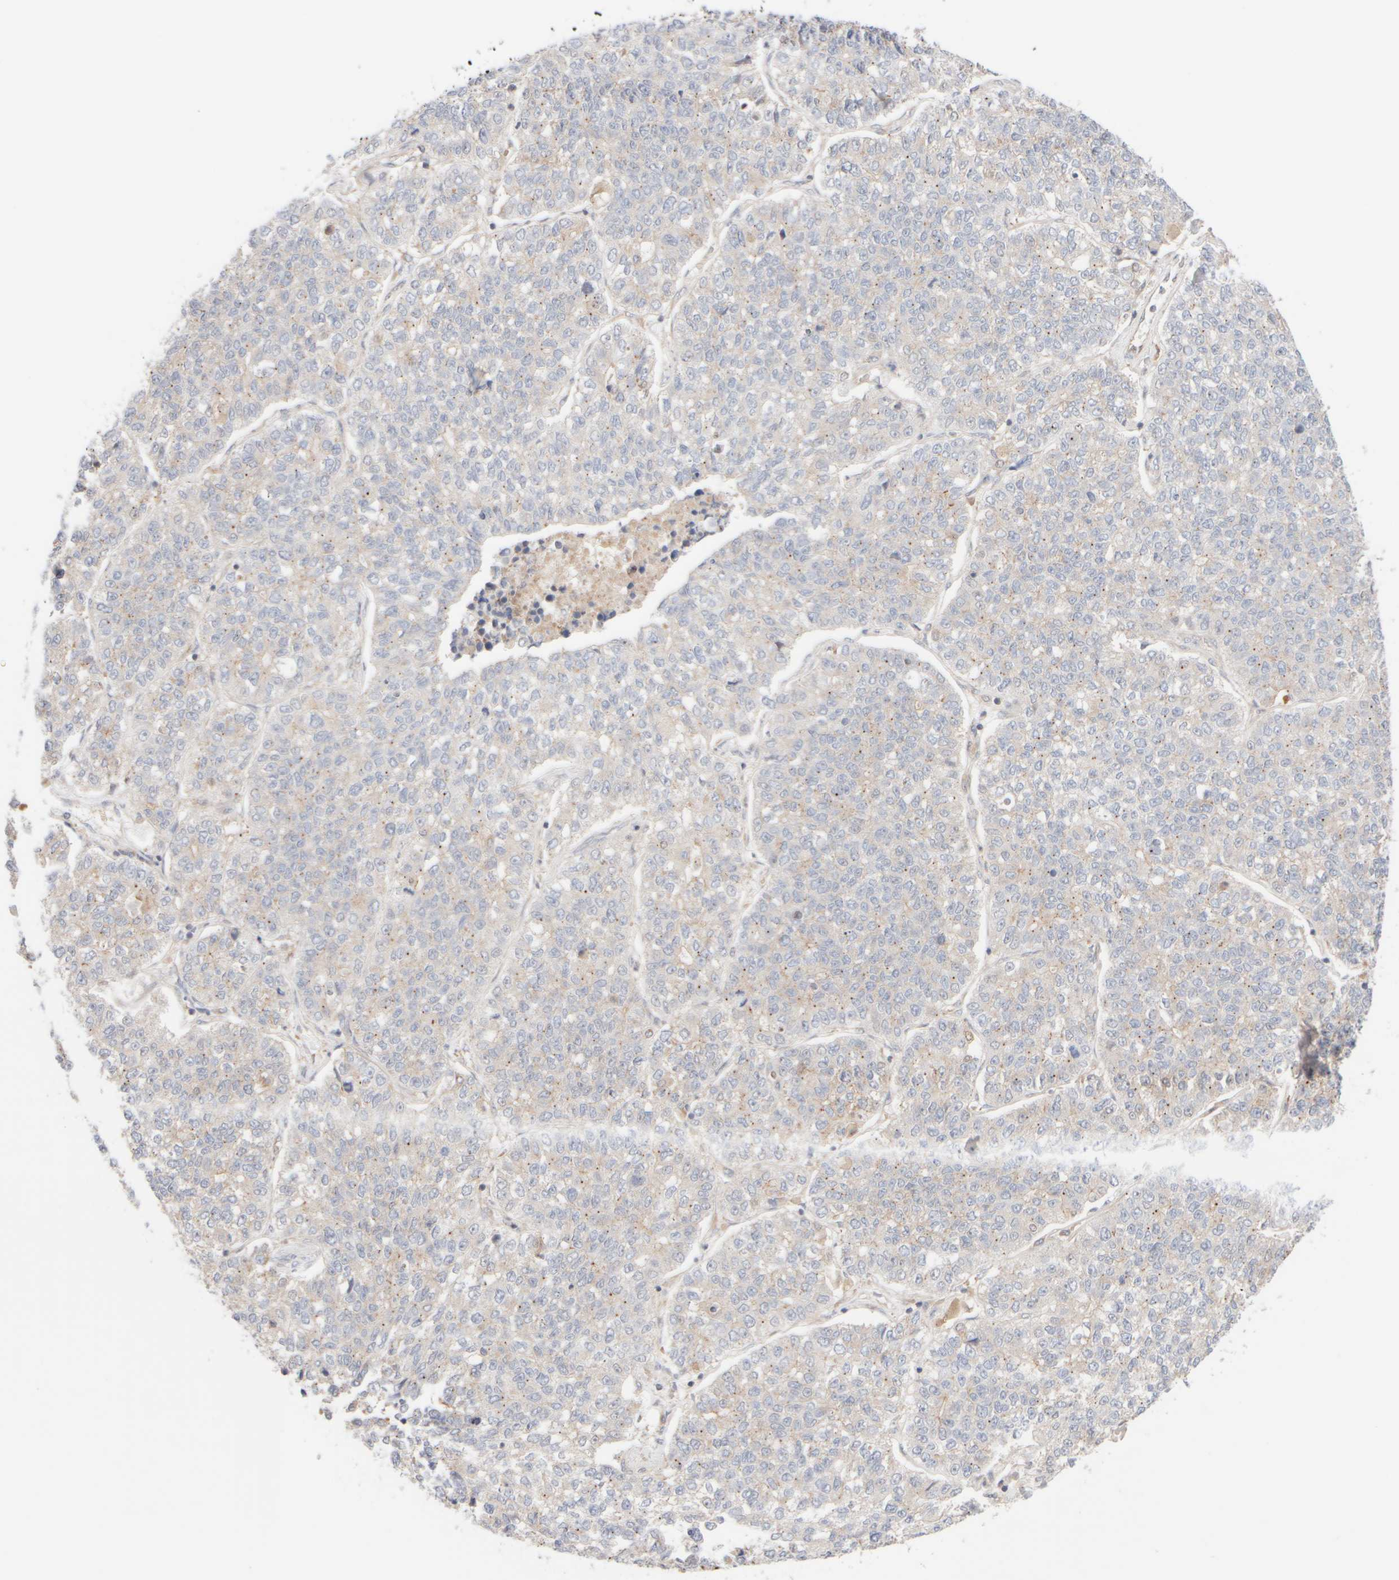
{"staining": {"intensity": "negative", "quantity": "none", "location": "none"}, "tissue": "lung cancer", "cell_type": "Tumor cells", "image_type": "cancer", "snomed": [{"axis": "morphology", "description": "Adenocarcinoma, NOS"}, {"axis": "topography", "description": "Lung"}], "caption": "Protein analysis of lung adenocarcinoma shows no significant expression in tumor cells. (DAB (3,3'-diaminobenzidine) immunohistochemistry (IHC) visualized using brightfield microscopy, high magnification).", "gene": "RABEP1", "patient": {"sex": "male", "age": 49}}